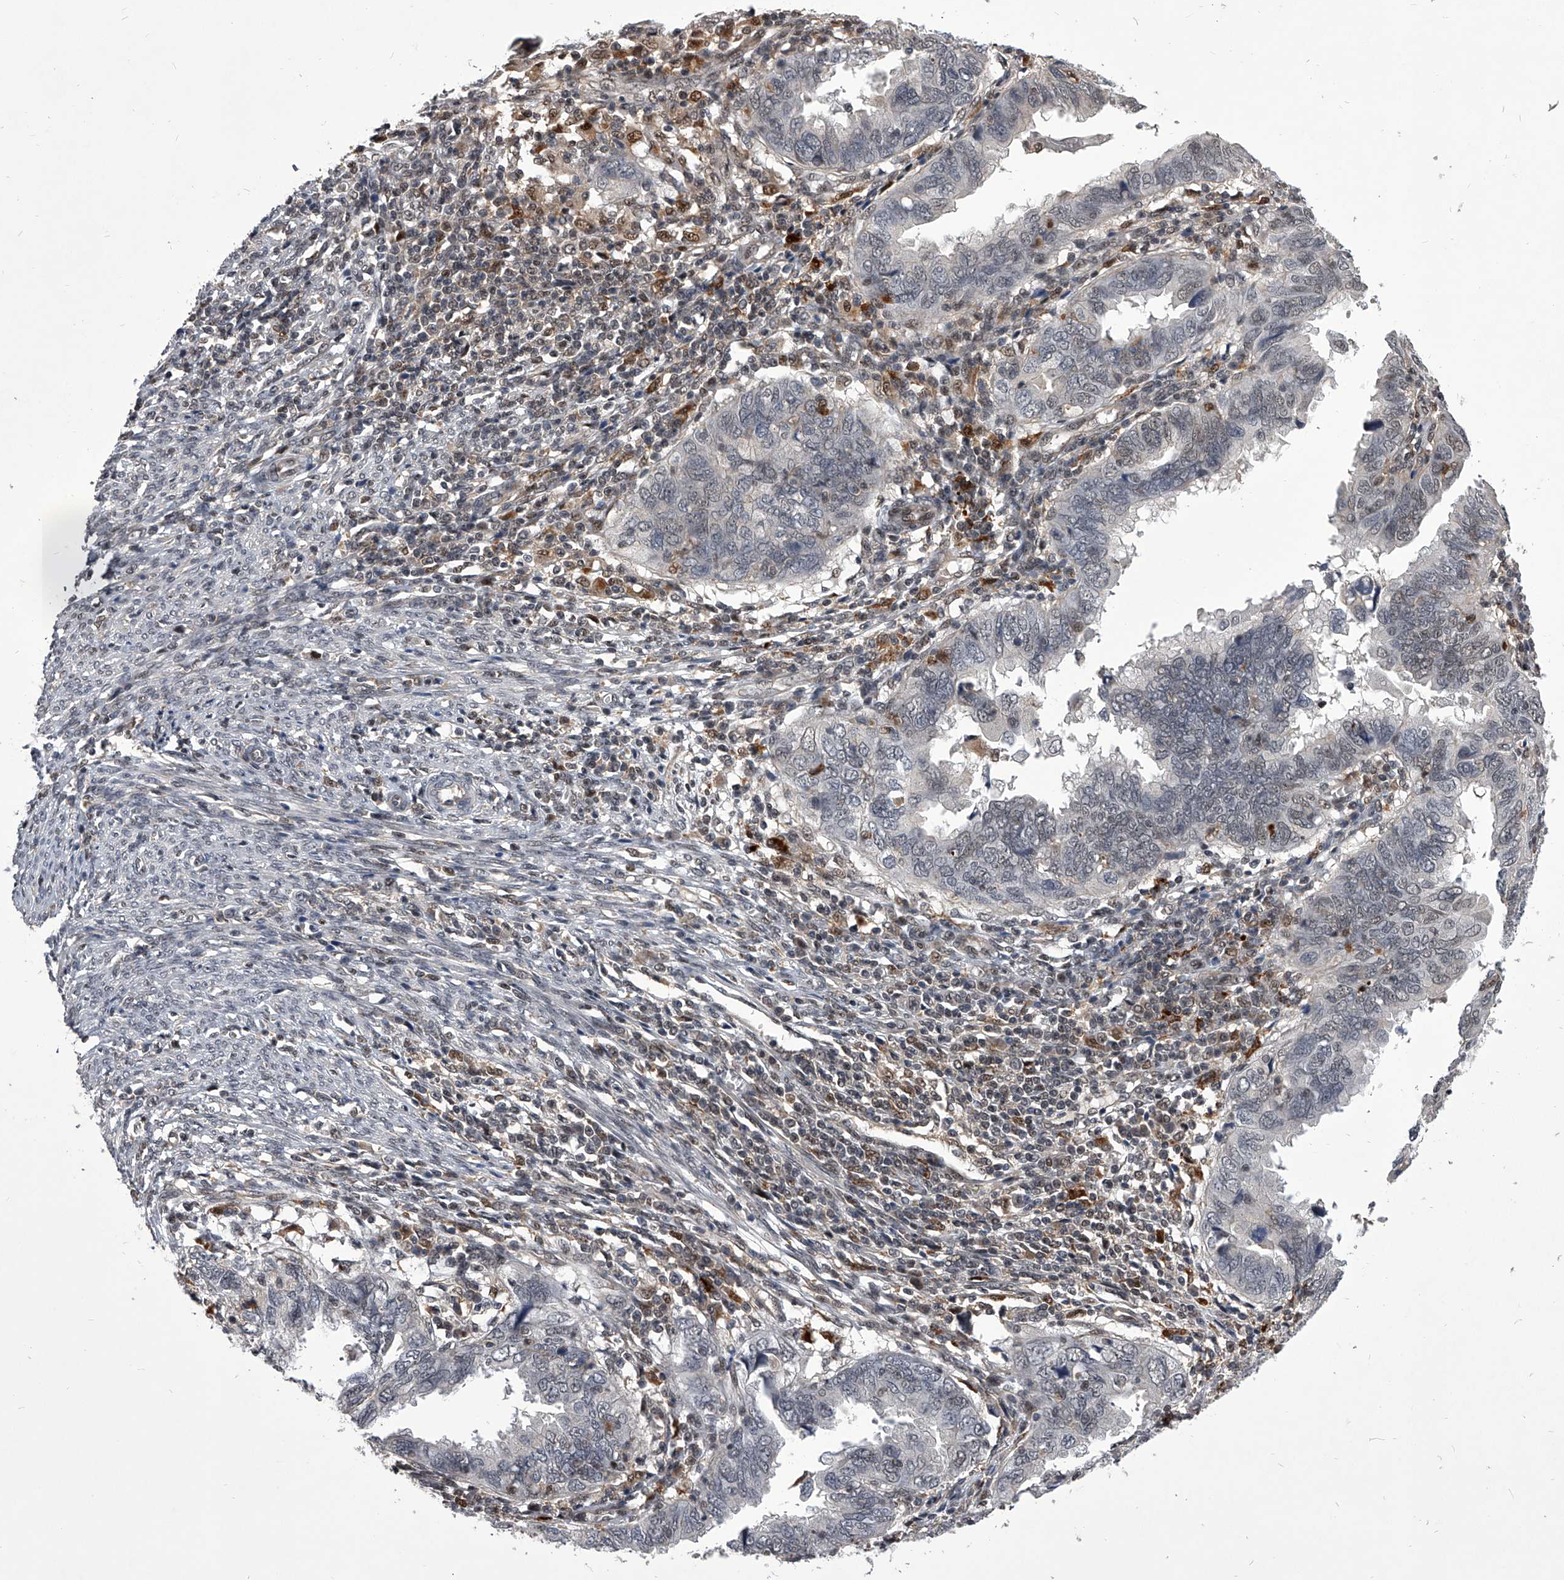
{"staining": {"intensity": "negative", "quantity": "none", "location": "none"}, "tissue": "endometrial cancer", "cell_type": "Tumor cells", "image_type": "cancer", "snomed": [{"axis": "morphology", "description": "Adenocarcinoma, NOS"}, {"axis": "topography", "description": "Uterus"}], "caption": "Protein analysis of adenocarcinoma (endometrial) reveals no significant expression in tumor cells.", "gene": "CMTR1", "patient": {"sex": "female", "age": 77}}